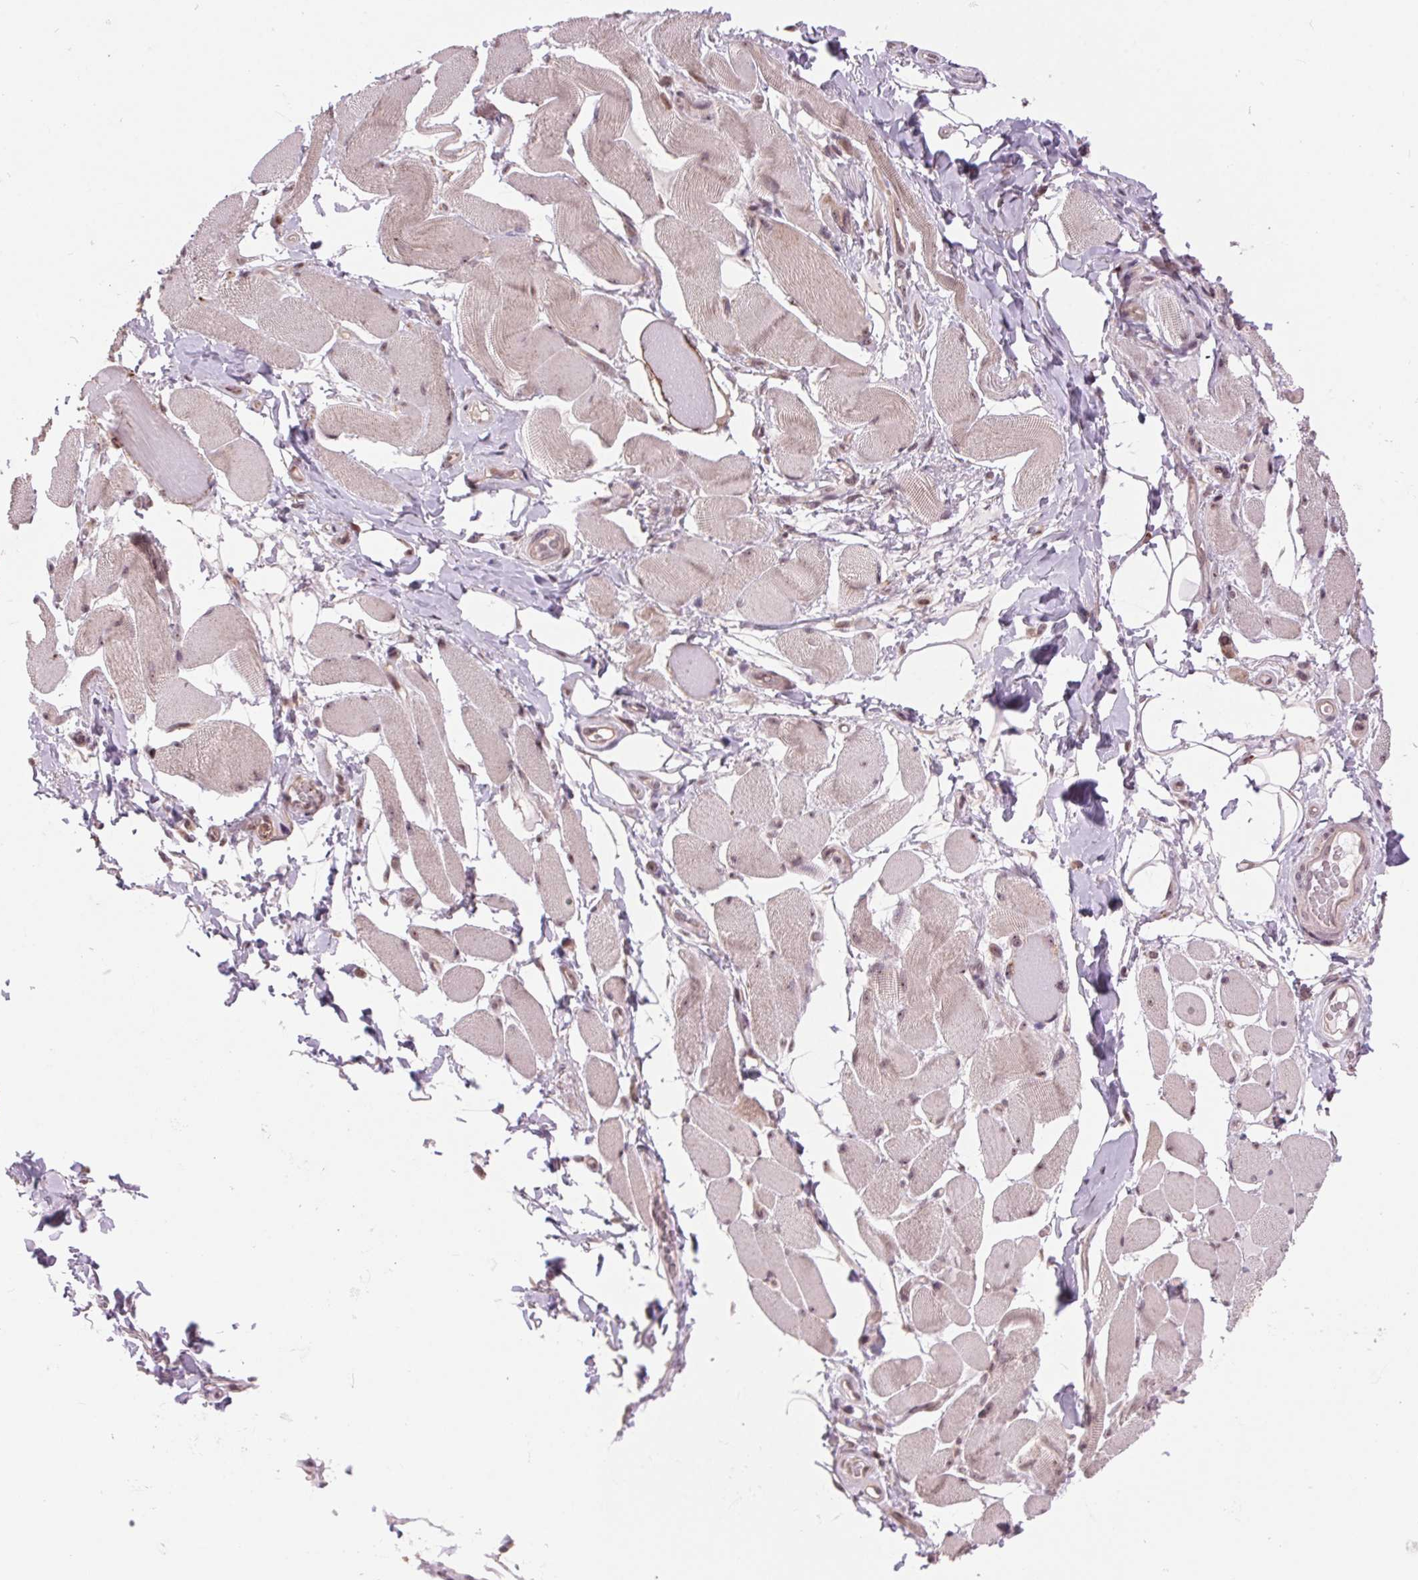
{"staining": {"intensity": "weak", "quantity": "<25%", "location": "cytoplasmic/membranous,nuclear"}, "tissue": "skeletal muscle", "cell_type": "Myocytes", "image_type": "normal", "snomed": [{"axis": "morphology", "description": "Normal tissue, NOS"}, {"axis": "topography", "description": "Skeletal muscle"}, {"axis": "topography", "description": "Anal"}, {"axis": "topography", "description": "Peripheral nerve tissue"}], "caption": "Immunohistochemical staining of unremarkable human skeletal muscle shows no significant positivity in myocytes. (Brightfield microscopy of DAB (3,3'-diaminobenzidine) IHC at high magnification).", "gene": "CHMP4B", "patient": {"sex": "male", "age": 53}}